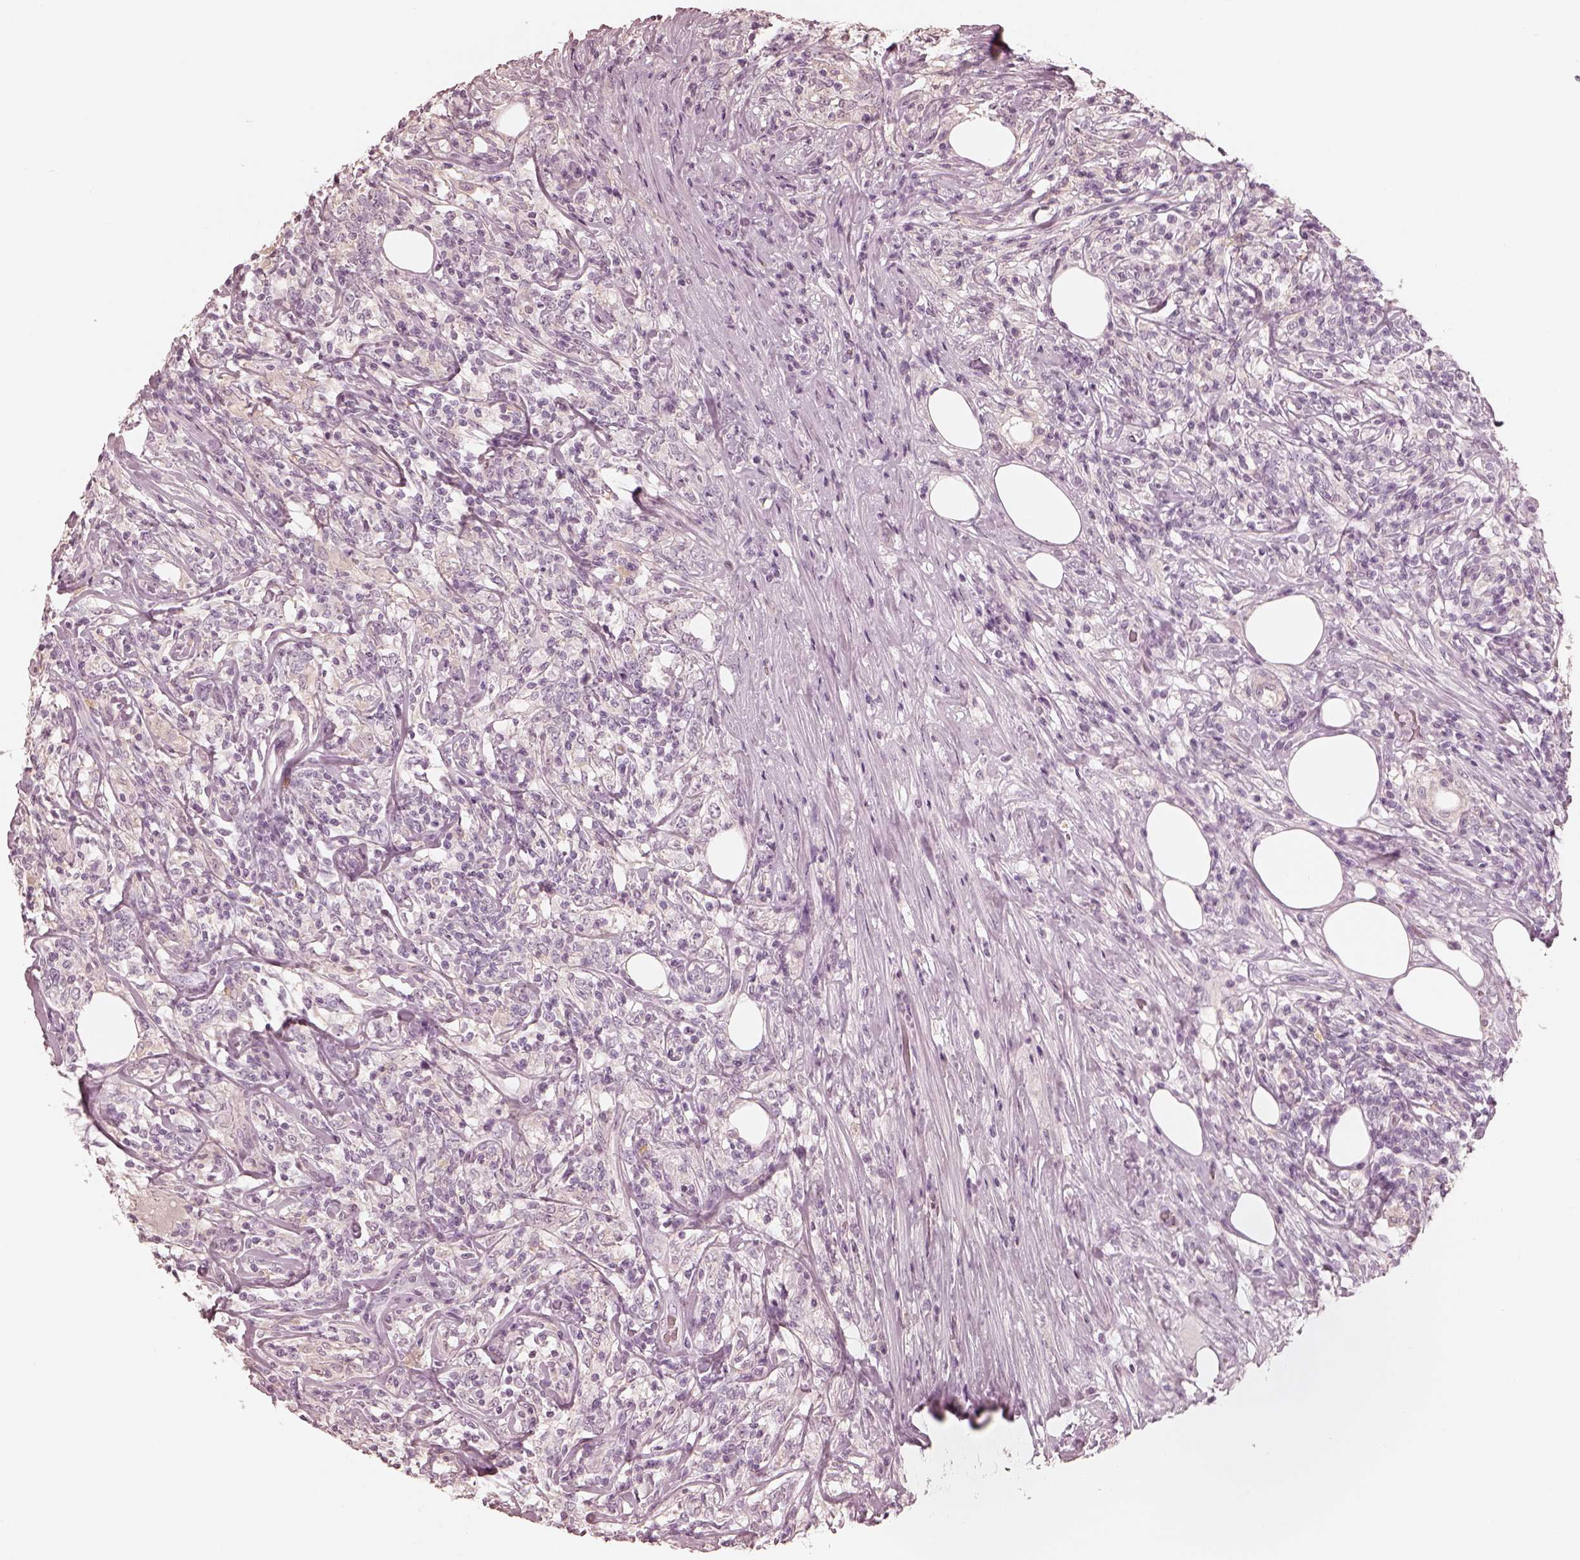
{"staining": {"intensity": "negative", "quantity": "none", "location": "none"}, "tissue": "lymphoma", "cell_type": "Tumor cells", "image_type": "cancer", "snomed": [{"axis": "morphology", "description": "Malignant lymphoma, non-Hodgkin's type, High grade"}, {"axis": "topography", "description": "Lymph node"}], "caption": "Immunohistochemistry image of neoplastic tissue: malignant lymphoma, non-Hodgkin's type (high-grade) stained with DAB (3,3'-diaminobenzidine) displays no significant protein positivity in tumor cells.", "gene": "CALR3", "patient": {"sex": "female", "age": 84}}